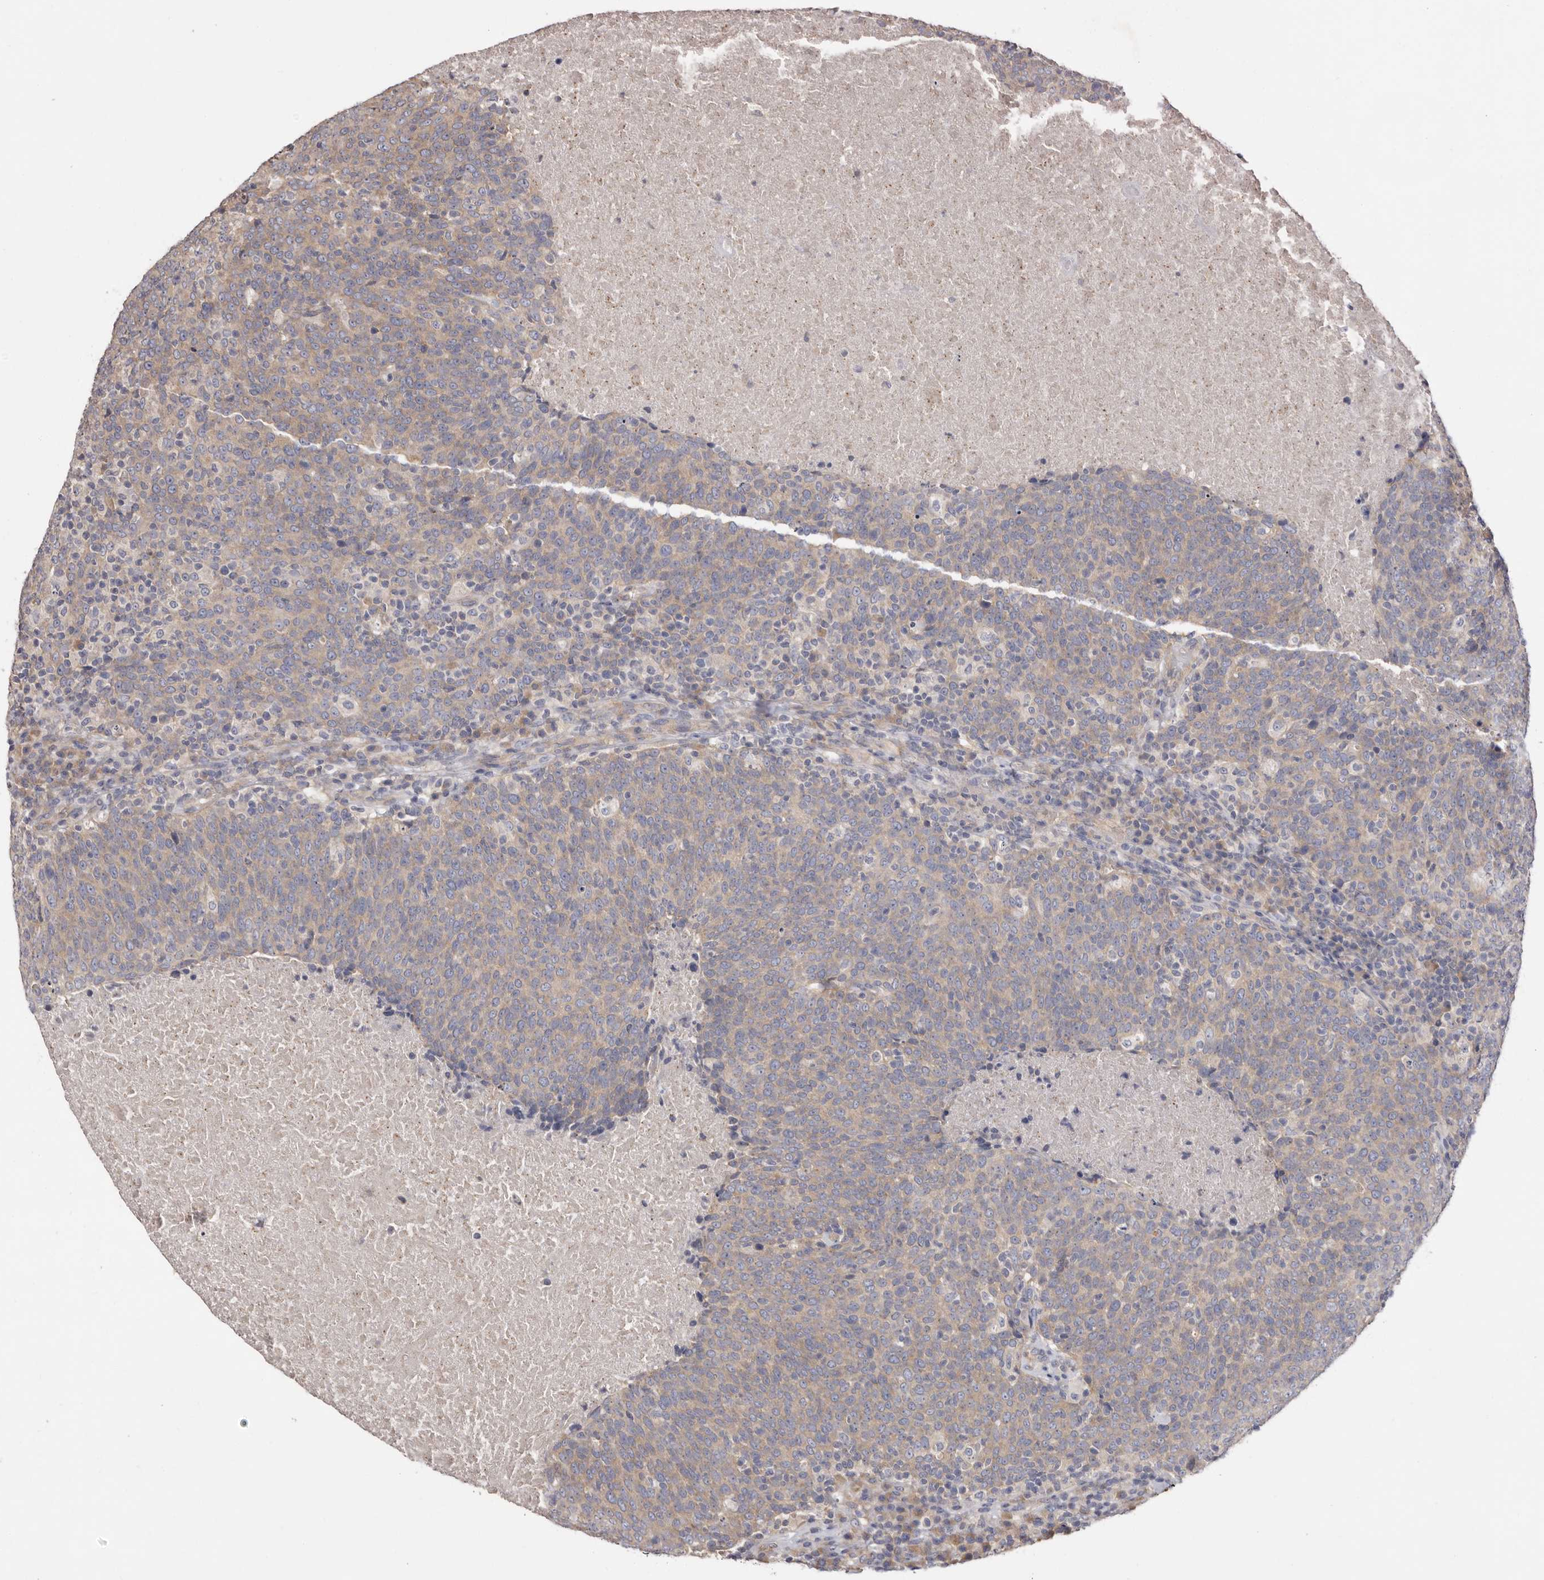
{"staining": {"intensity": "weak", "quantity": ">75%", "location": "cytoplasmic/membranous"}, "tissue": "head and neck cancer", "cell_type": "Tumor cells", "image_type": "cancer", "snomed": [{"axis": "morphology", "description": "Squamous cell carcinoma, NOS"}, {"axis": "morphology", "description": "Squamous cell carcinoma, metastatic, NOS"}, {"axis": "topography", "description": "Lymph node"}, {"axis": "topography", "description": "Head-Neck"}], "caption": "Protein positivity by immunohistochemistry (IHC) exhibits weak cytoplasmic/membranous positivity in about >75% of tumor cells in head and neck cancer (squamous cell carcinoma). (DAB (3,3'-diaminobenzidine) = brown stain, brightfield microscopy at high magnification).", "gene": "FAM167B", "patient": {"sex": "male", "age": 62}}